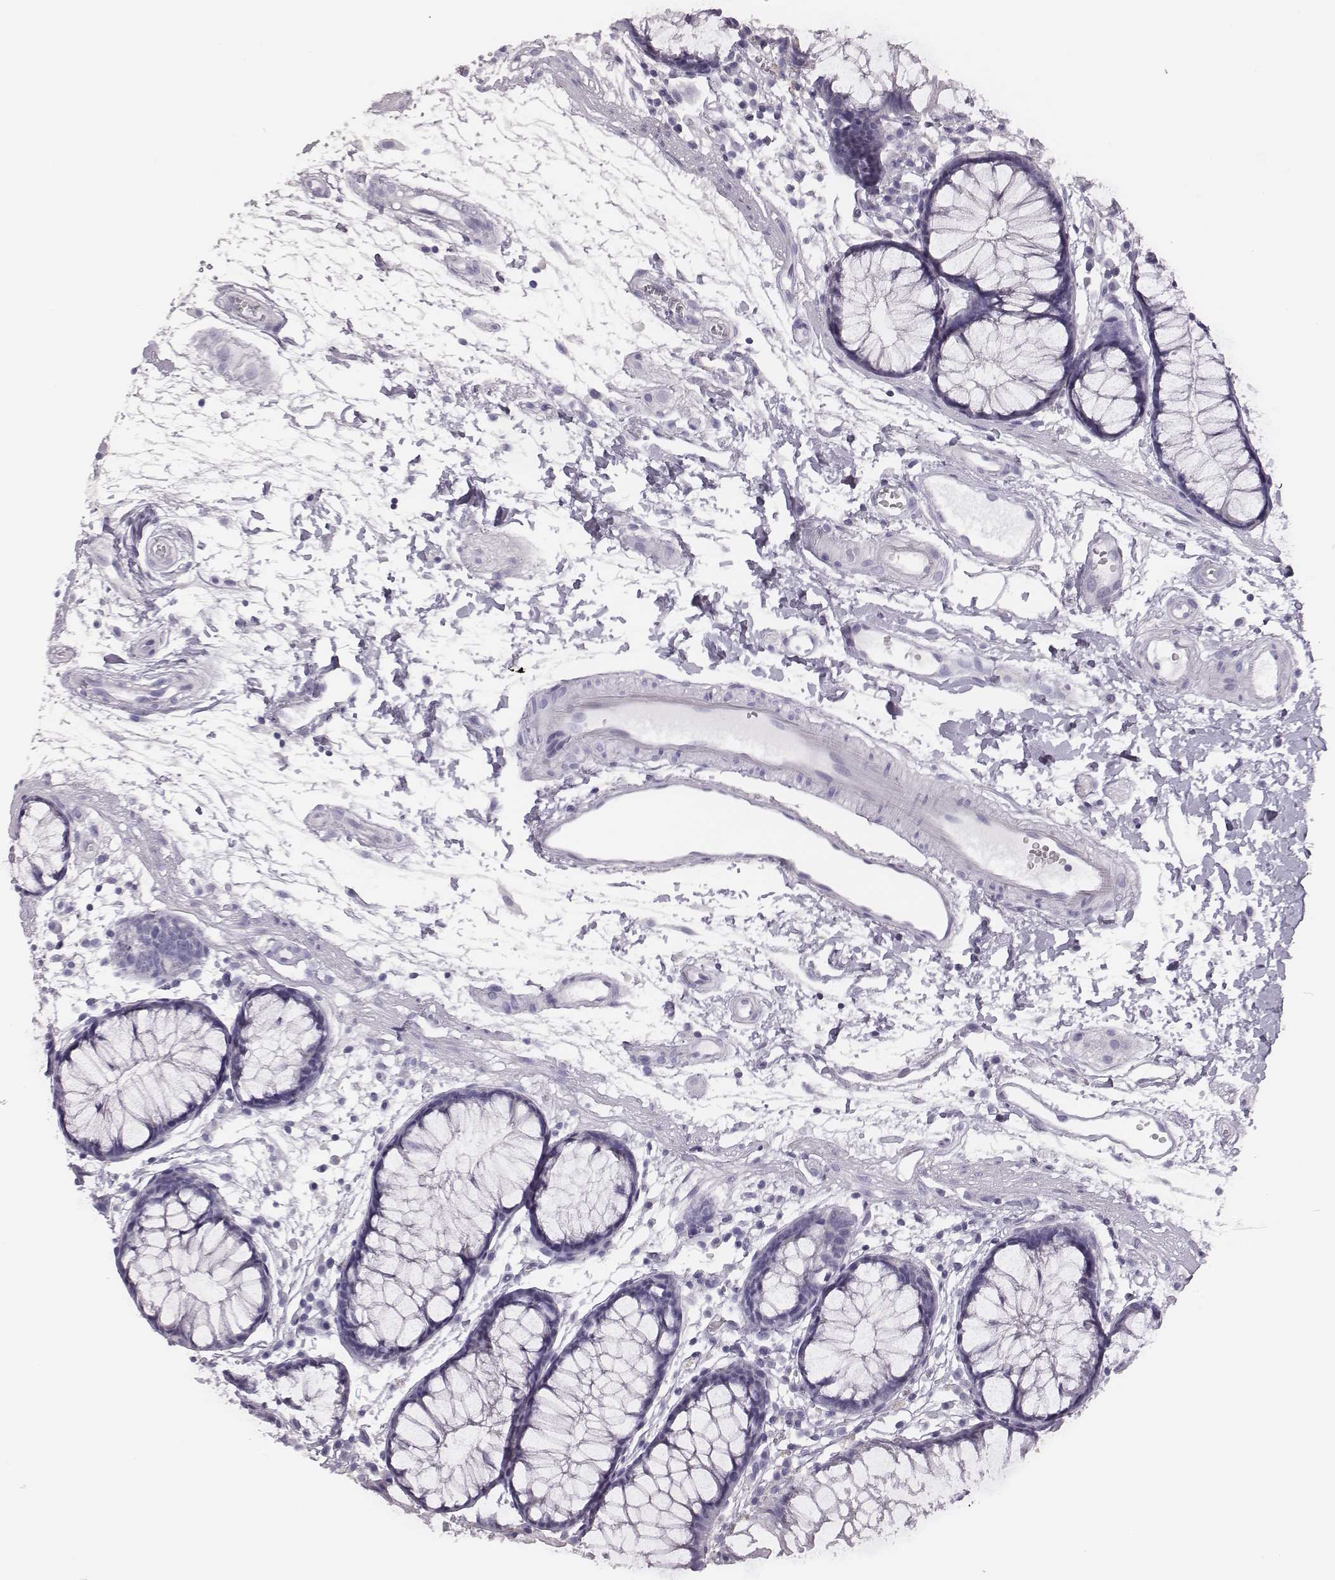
{"staining": {"intensity": "negative", "quantity": "none", "location": "none"}, "tissue": "colon", "cell_type": "Endothelial cells", "image_type": "normal", "snomed": [{"axis": "morphology", "description": "Normal tissue, NOS"}, {"axis": "morphology", "description": "Adenocarcinoma, NOS"}, {"axis": "topography", "description": "Colon"}], "caption": "IHC photomicrograph of normal human colon stained for a protein (brown), which displays no expression in endothelial cells.", "gene": "H1", "patient": {"sex": "male", "age": 65}}